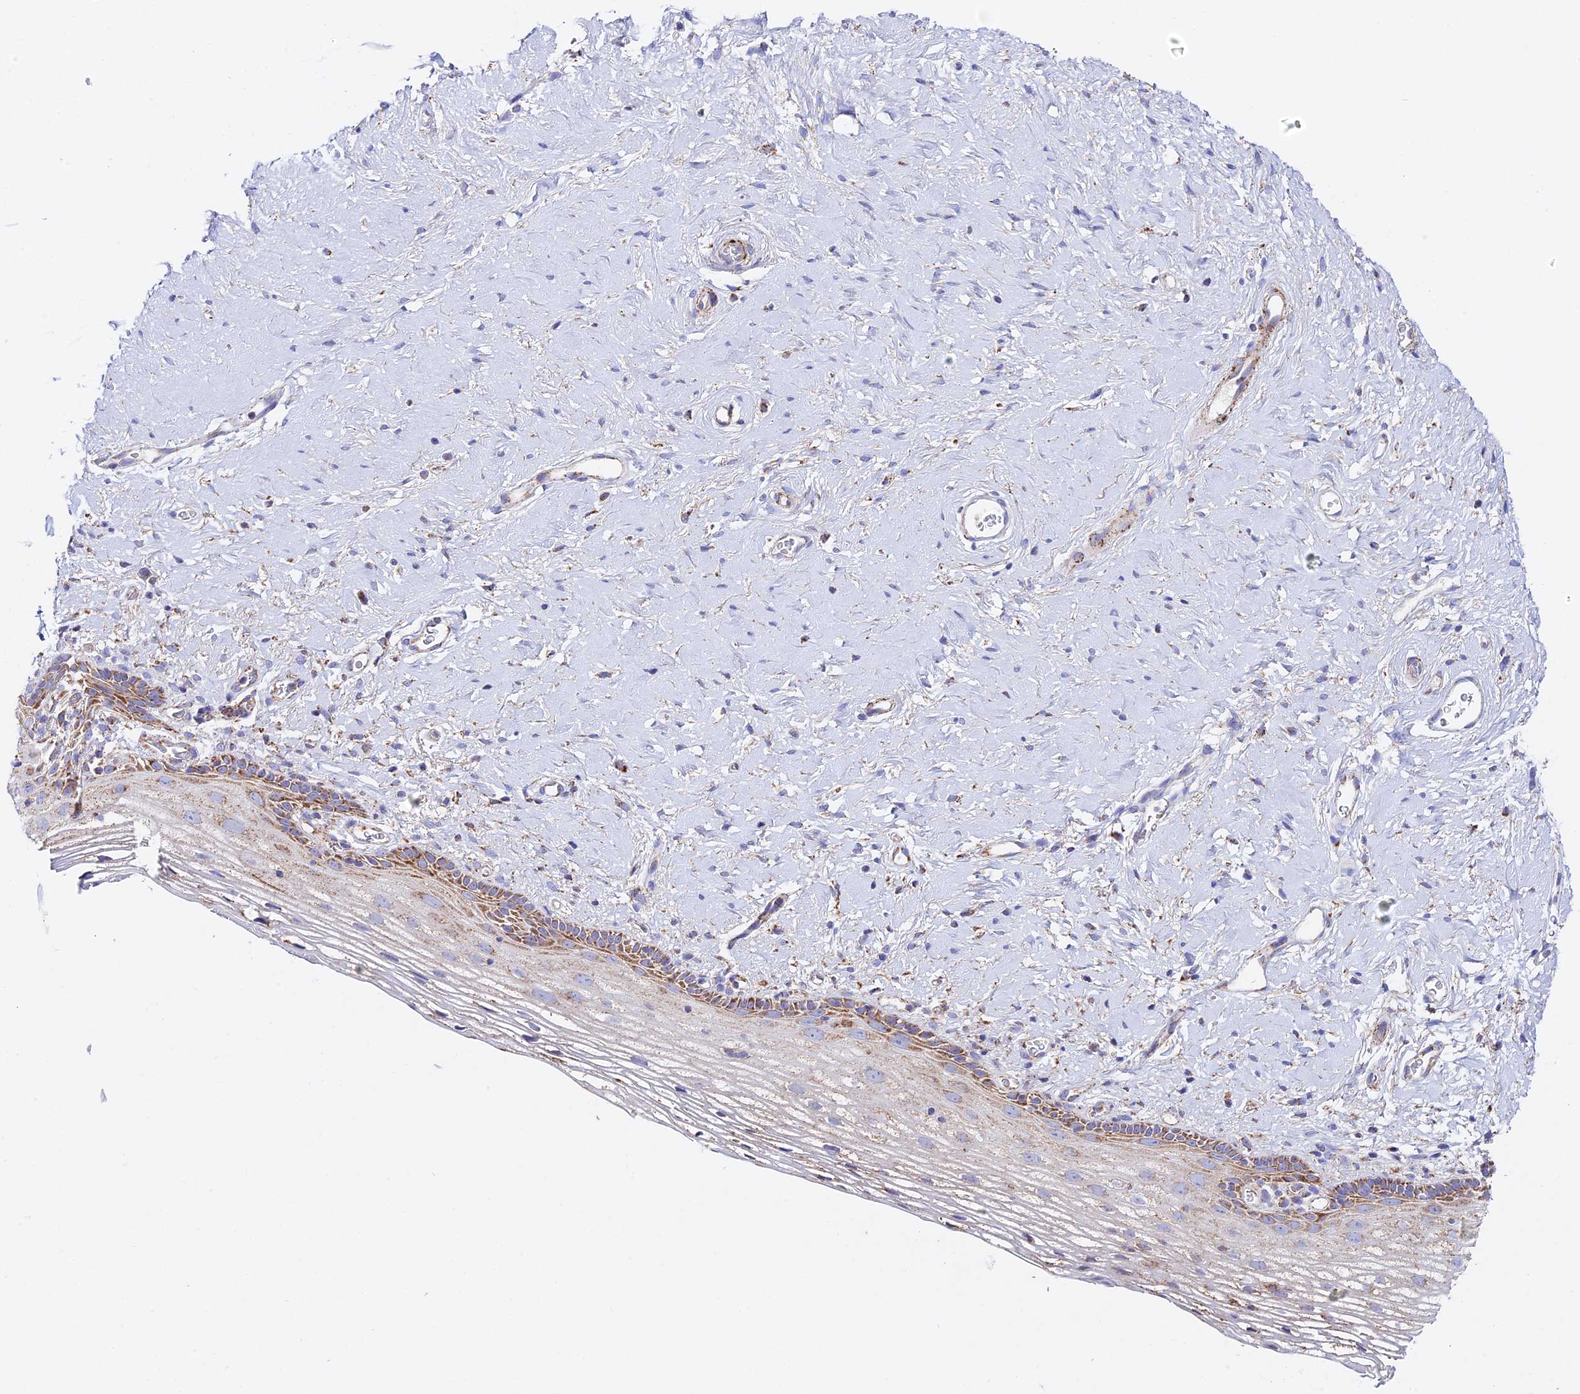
{"staining": {"intensity": "moderate", "quantity": "25%-75%", "location": "cytoplasmic/membranous"}, "tissue": "vagina", "cell_type": "Squamous epithelial cells", "image_type": "normal", "snomed": [{"axis": "morphology", "description": "Normal tissue, NOS"}, {"axis": "morphology", "description": "Adenocarcinoma, NOS"}, {"axis": "topography", "description": "Rectum"}, {"axis": "topography", "description": "Vagina"}], "caption": "This histopathology image exhibits unremarkable vagina stained with immunohistochemistry to label a protein in brown. The cytoplasmic/membranous of squamous epithelial cells show moderate positivity for the protein. Nuclei are counter-stained blue.", "gene": "HSDL2", "patient": {"sex": "female", "age": 71}}